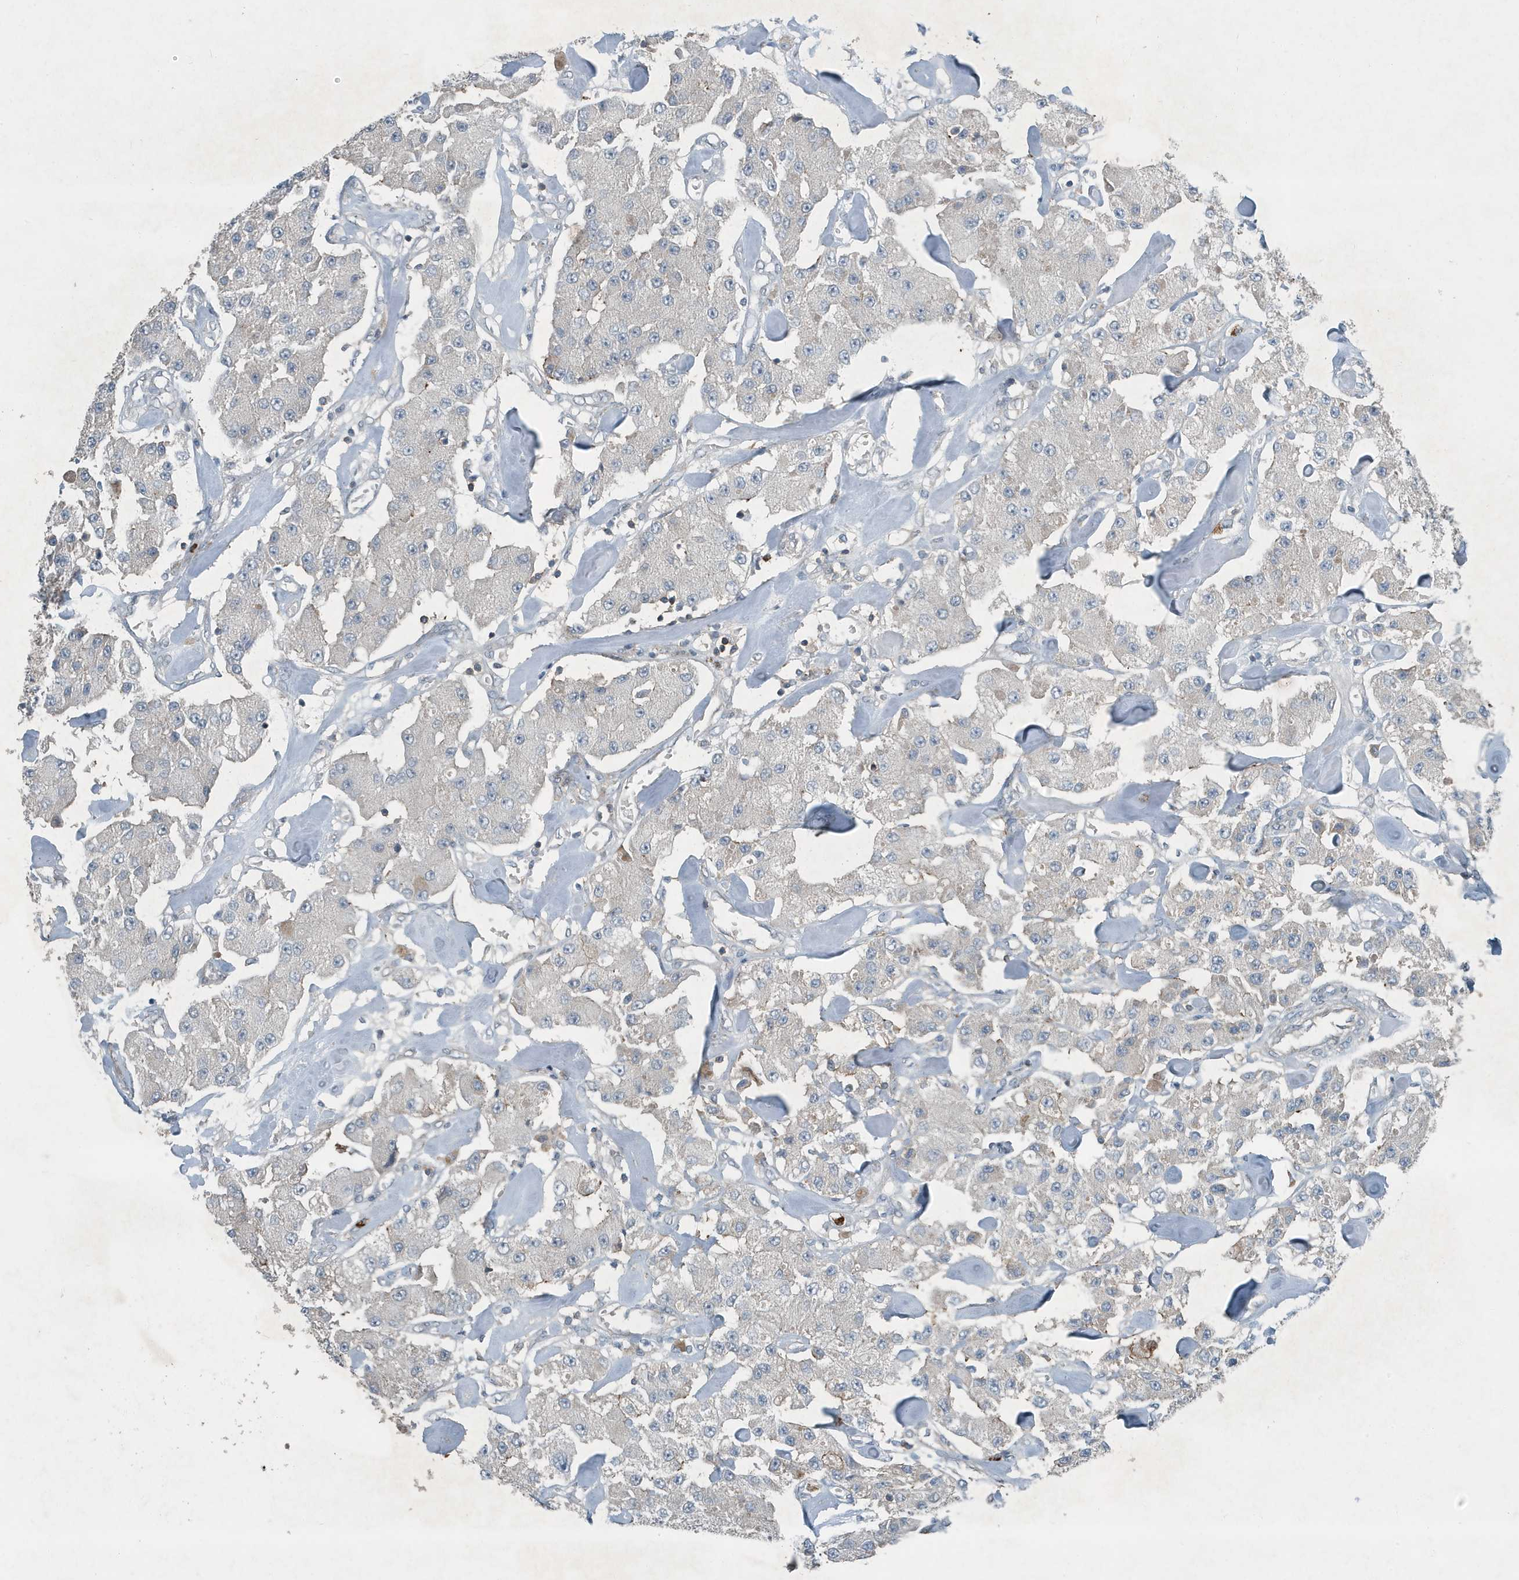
{"staining": {"intensity": "negative", "quantity": "none", "location": "none"}, "tissue": "carcinoid", "cell_type": "Tumor cells", "image_type": "cancer", "snomed": [{"axis": "morphology", "description": "Carcinoid, malignant, NOS"}, {"axis": "topography", "description": "Pancreas"}], "caption": "A micrograph of human malignant carcinoid is negative for staining in tumor cells. (DAB (3,3'-diaminobenzidine) IHC with hematoxylin counter stain).", "gene": "DAPP1", "patient": {"sex": "male", "age": 41}}